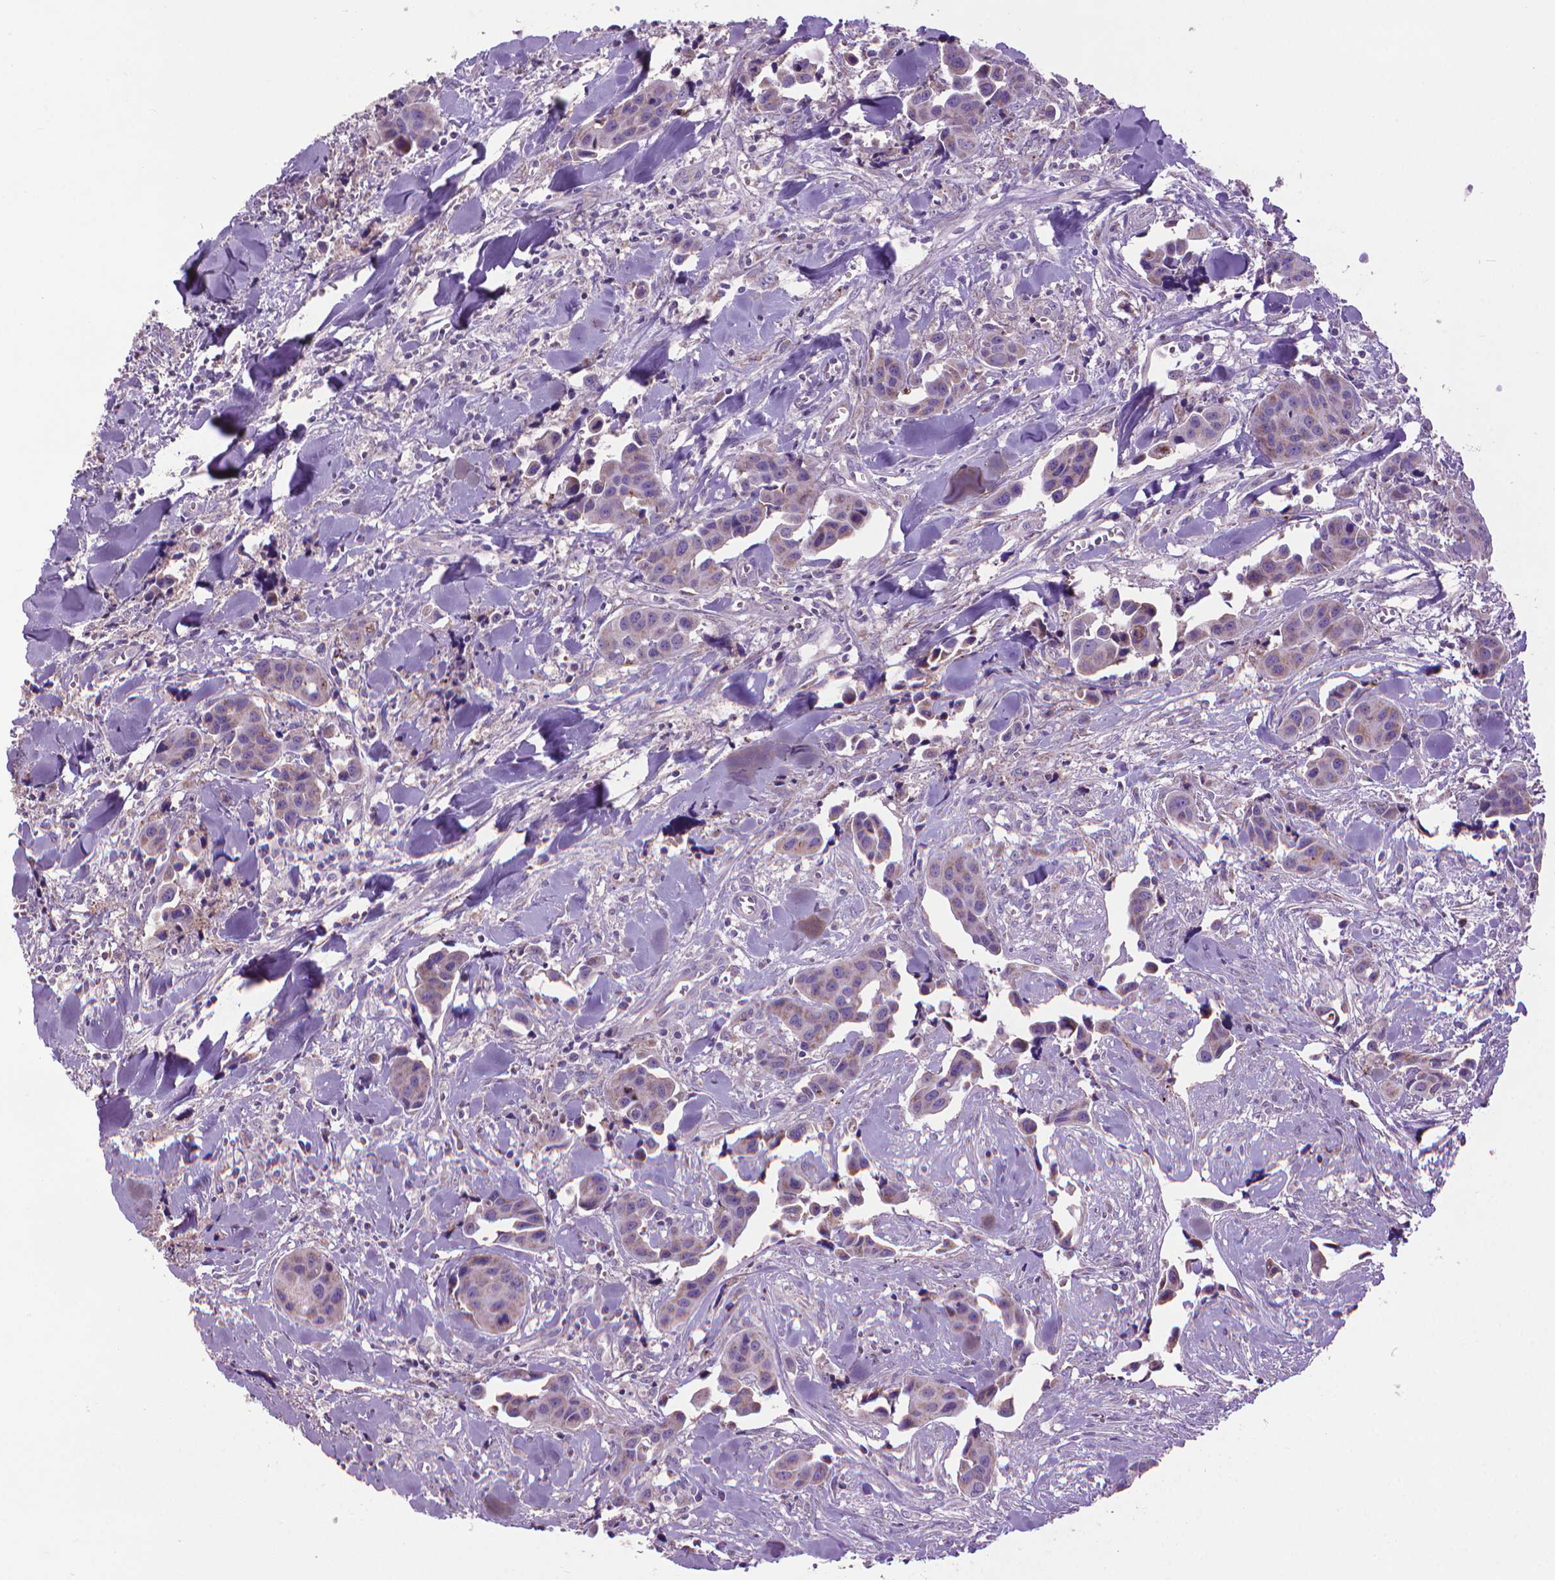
{"staining": {"intensity": "weak", "quantity": "<25%", "location": "cytoplasmic/membranous"}, "tissue": "head and neck cancer", "cell_type": "Tumor cells", "image_type": "cancer", "snomed": [{"axis": "morphology", "description": "Adenocarcinoma, NOS"}, {"axis": "topography", "description": "Head-Neck"}], "caption": "Head and neck cancer was stained to show a protein in brown. There is no significant expression in tumor cells. (DAB IHC with hematoxylin counter stain).", "gene": "VDAC1", "patient": {"sex": "male", "age": 76}}